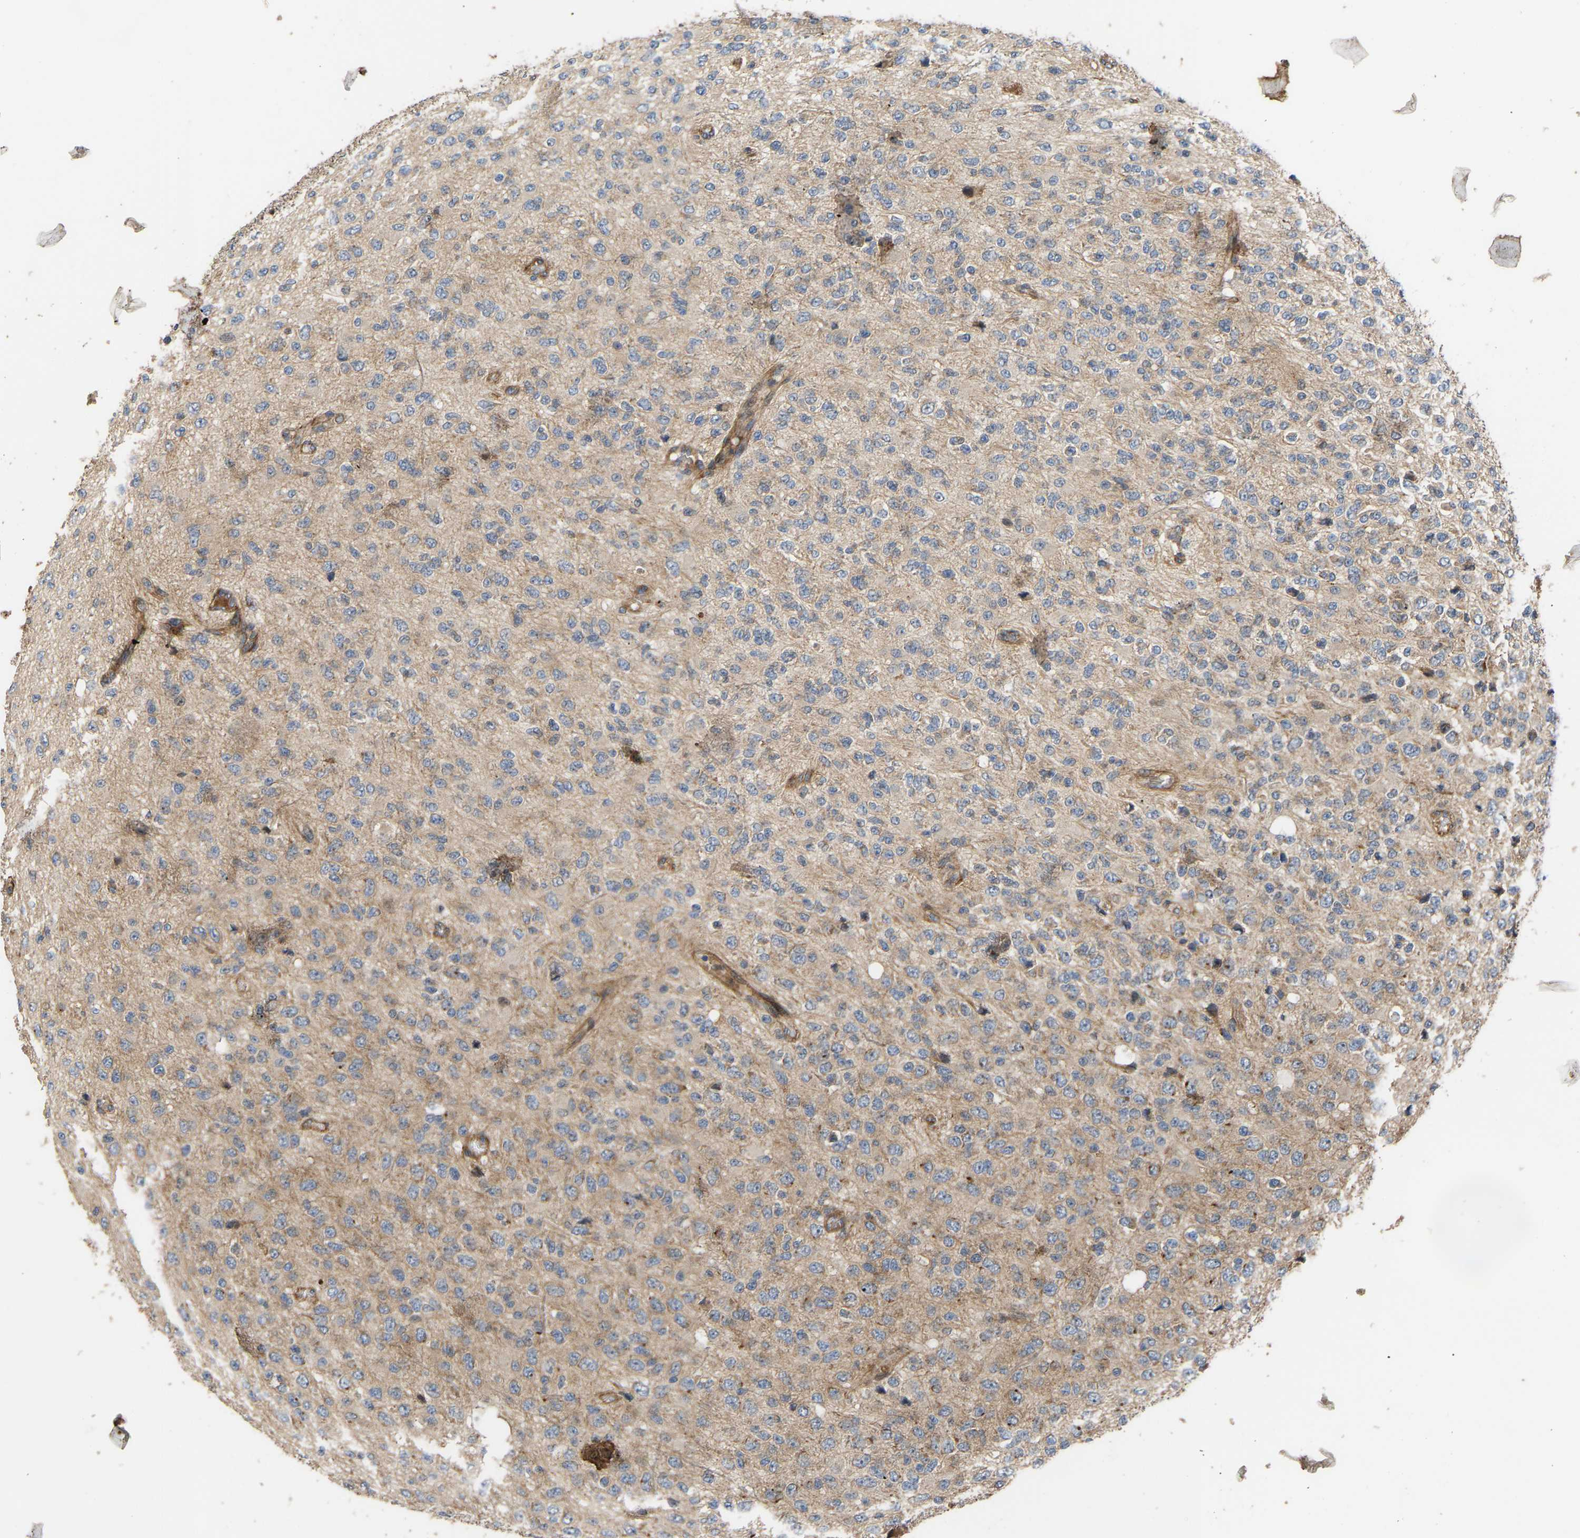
{"staining": {"intensity": "negative", "quantity": "none", "location": "none"}, "tissue": "glioma", "cell_type": "Tumor cells", "image_type": "cancer", "snomed": [{"axis": "morphology", "description": "Glioma, malignant, High grade"}, {"axis": "topography", "description": "pancreas cauda"}], "caption": "The immunohistochemistry micrograph has no significant expression in tumor cells of glioma tissue.", "gene": "STAU1", "patient": {"sex": "male", "age": 60}}